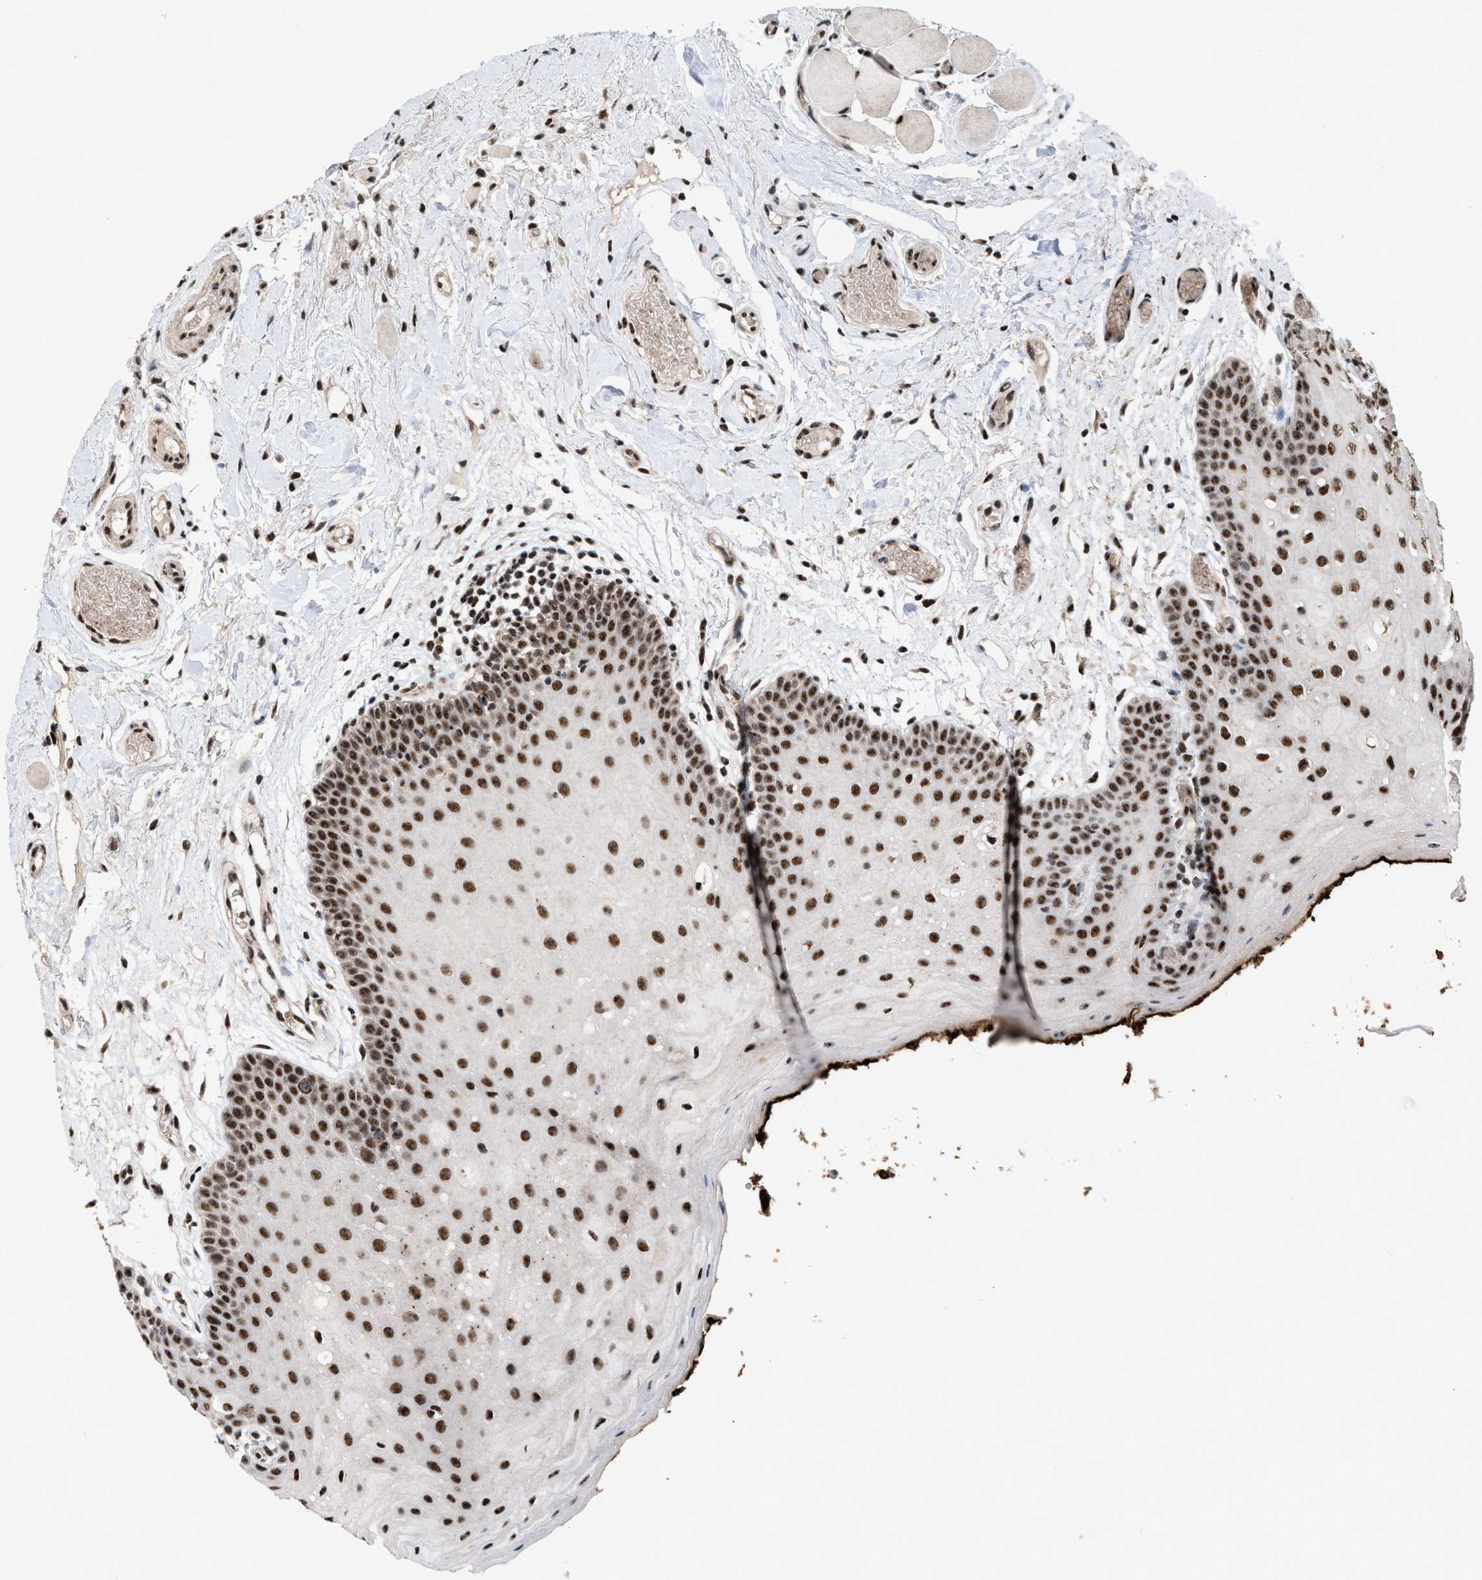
{"staining": {"intensity": "strong", "quantity": ">75%", "location": "cytoplasmic/membranous,nuclear"}, "tissue": "oral mucosa", "cell_type": "Squamous epithelial cells", "image_type": "normal", "snomed": [{"axis": "morphology", "description": "Normal tissue, NOS"}, {"axis": "morphology", "description": "Squamous cell carcinoma, NOS"}, {"axis": "topography", "description": "Oral tissue"}, {"axis": "topography", "description": "Head-Neck"}], "caption": "Oral mucosa stained with immunohistochemistry shows strong cytoplasmic/membranous,nuclear positivity in about >75% of squamous epithelial cells.", "gene": "EIF4A3", "patient": {"sex": "male", "age": 71}}